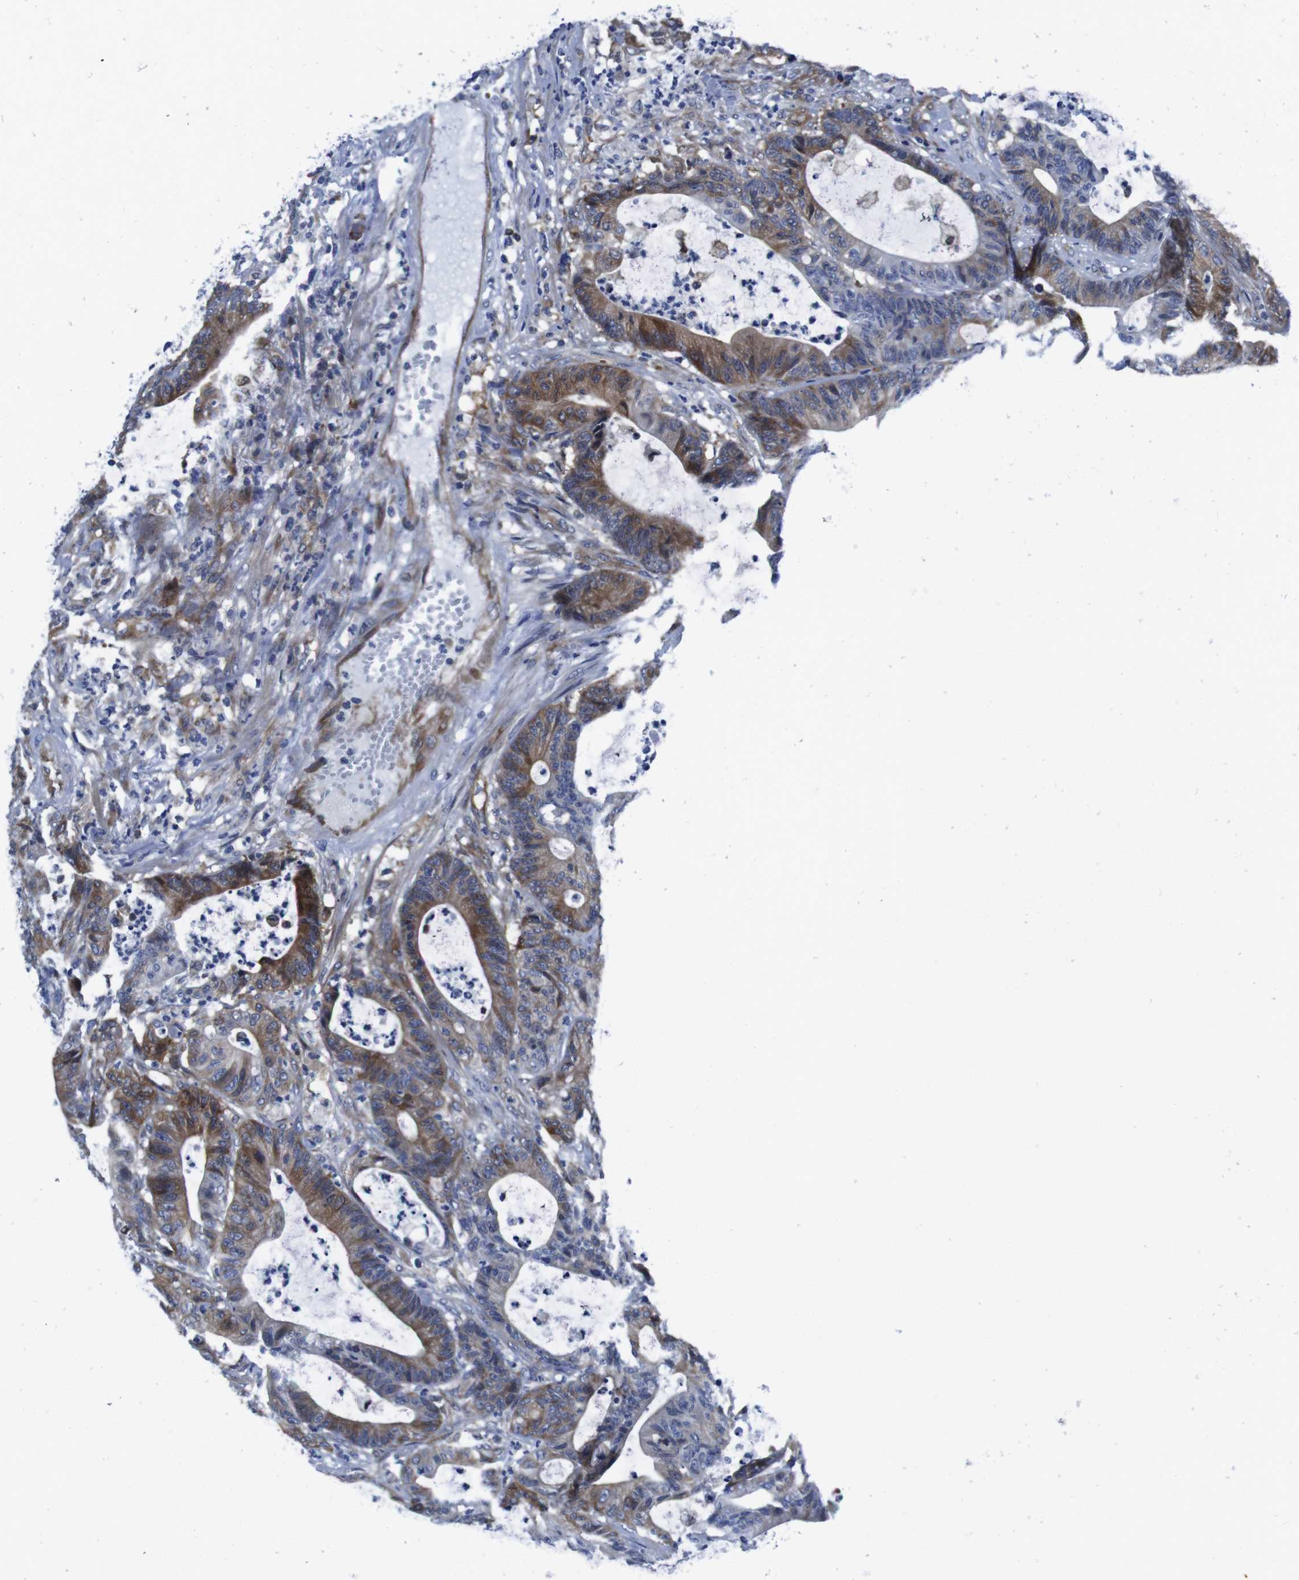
{"staining": {"intensity": "moderate", "quantity": "25%-75%", "location": "cytoplasmic/membranous"}, "tissue": "colorectal cancer", "cell_type": "Tumor cells", "image_type": "cancer", "snomed": [{"axis": "morphology", "description": "Adenocarcinoma, NOS"}, {"axis": "topography", "description": "Colon"}], "caption": "Approximately 25%-75% of tumor cells in adenocarcinoma (colorectal) reveal moderate cytoplasmic/membranous protein positivity as visualized by brown immunohistochemical staining.", "gene": "EIF4A1", "patient": {"sex": "female", "age": 84}}